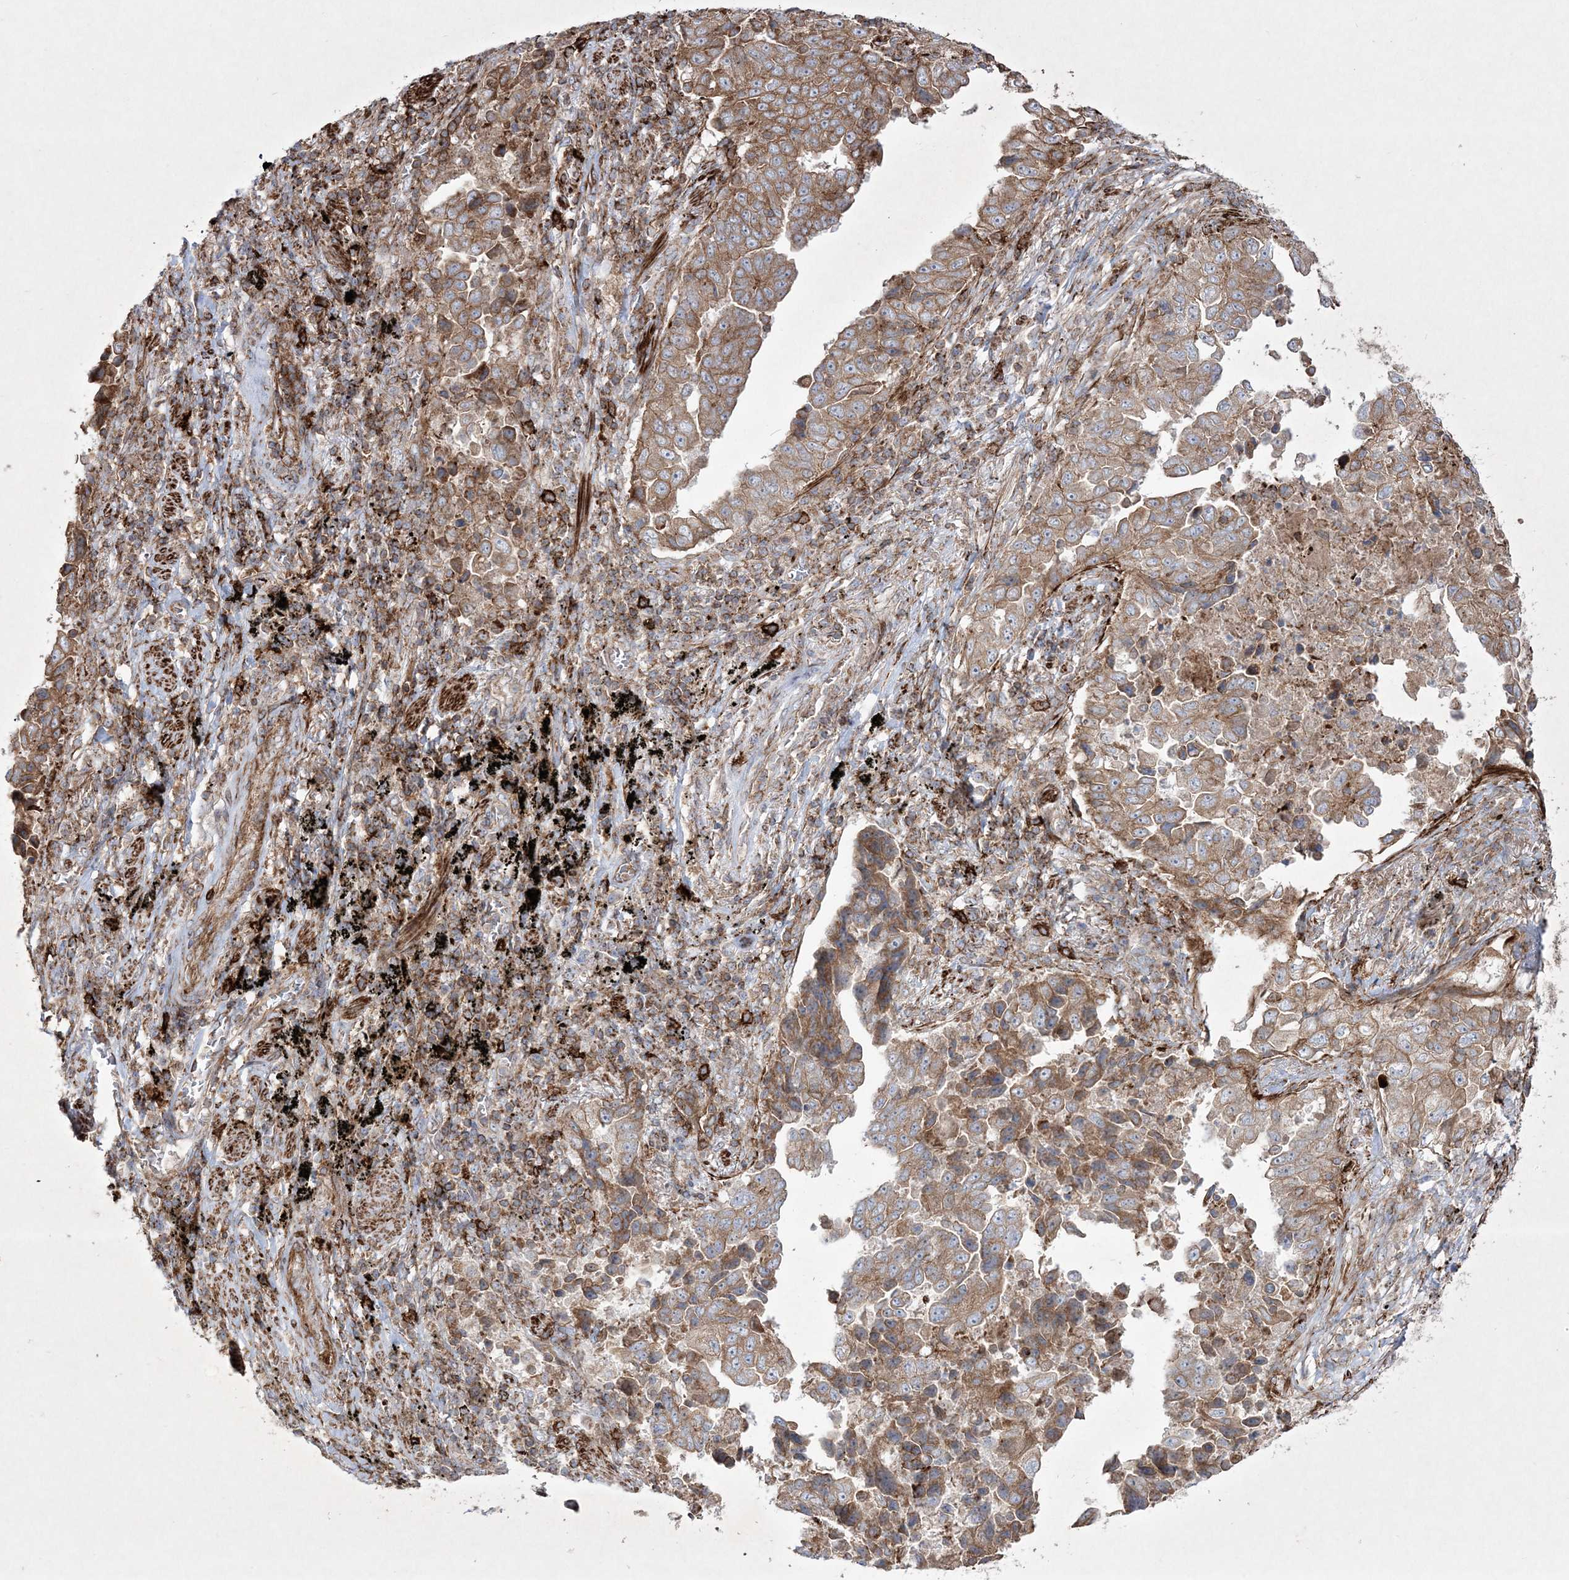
{"staining": {"intensity": "moderate", "quantity": ">75%", "location": "cytoplasmic/membranous"}, "tissue": "lung cancer", "cell_type": "Tumor cells", "image_type": "cancer", "snomed": [{"axis": "morphology", "description": "Adenocarcinoma, NOS"}, {"axis": "topography", "description": "Lung"}], "caption": "IHC staining of lung cancer, which displays medium levels of moderate cytoplasmic/membranous expression in about >75% of tumor cells indicating moderate cytoplasmic/membranous protein staining. The staining was performed using DAB (brown) for protein detection and nuclei were counterstained in hematoxylin (blue).", "gene": "RICTOR", "patient": {"sex": "female", "age": 51}}